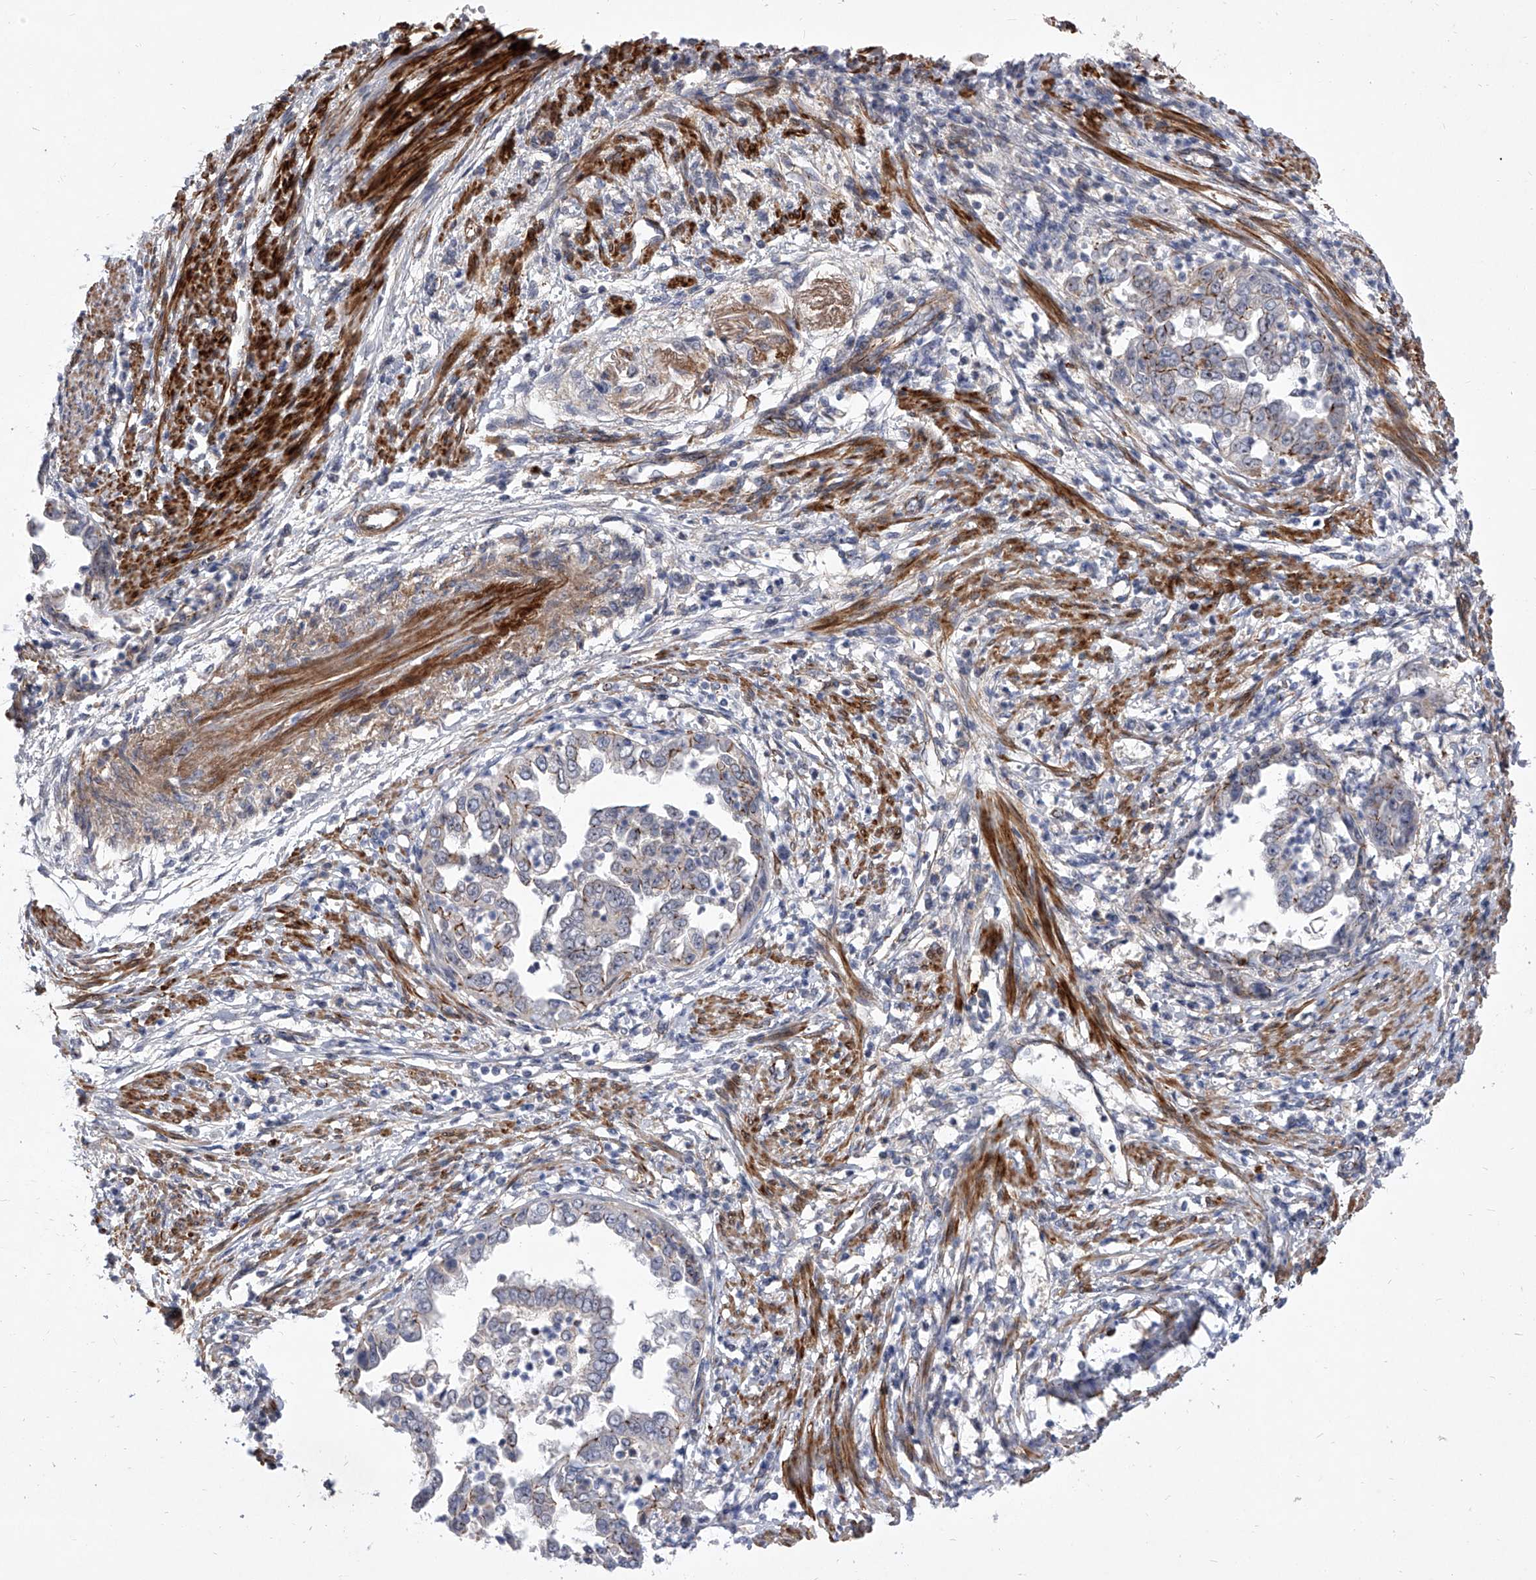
{"staining": {"intensity": "negative", "quantity": "none", "location": "none"}, "tissue": "endometrial cancer", "cell_type": "Tumor cells", "image_type": "cancer", "snomed": [{"axis": "morphology", "description": "Adenocarcinoma, NOS"}, {"axis": "topography", "description": "Endometrium"}], "caption": "Immunohistochemistry micrograph of human endometrial cancer stained for a protein (brown), which shows no staining in tumor cells.", "gene": "MINDY4", "patient": {"sex": "female", "age": 85}}